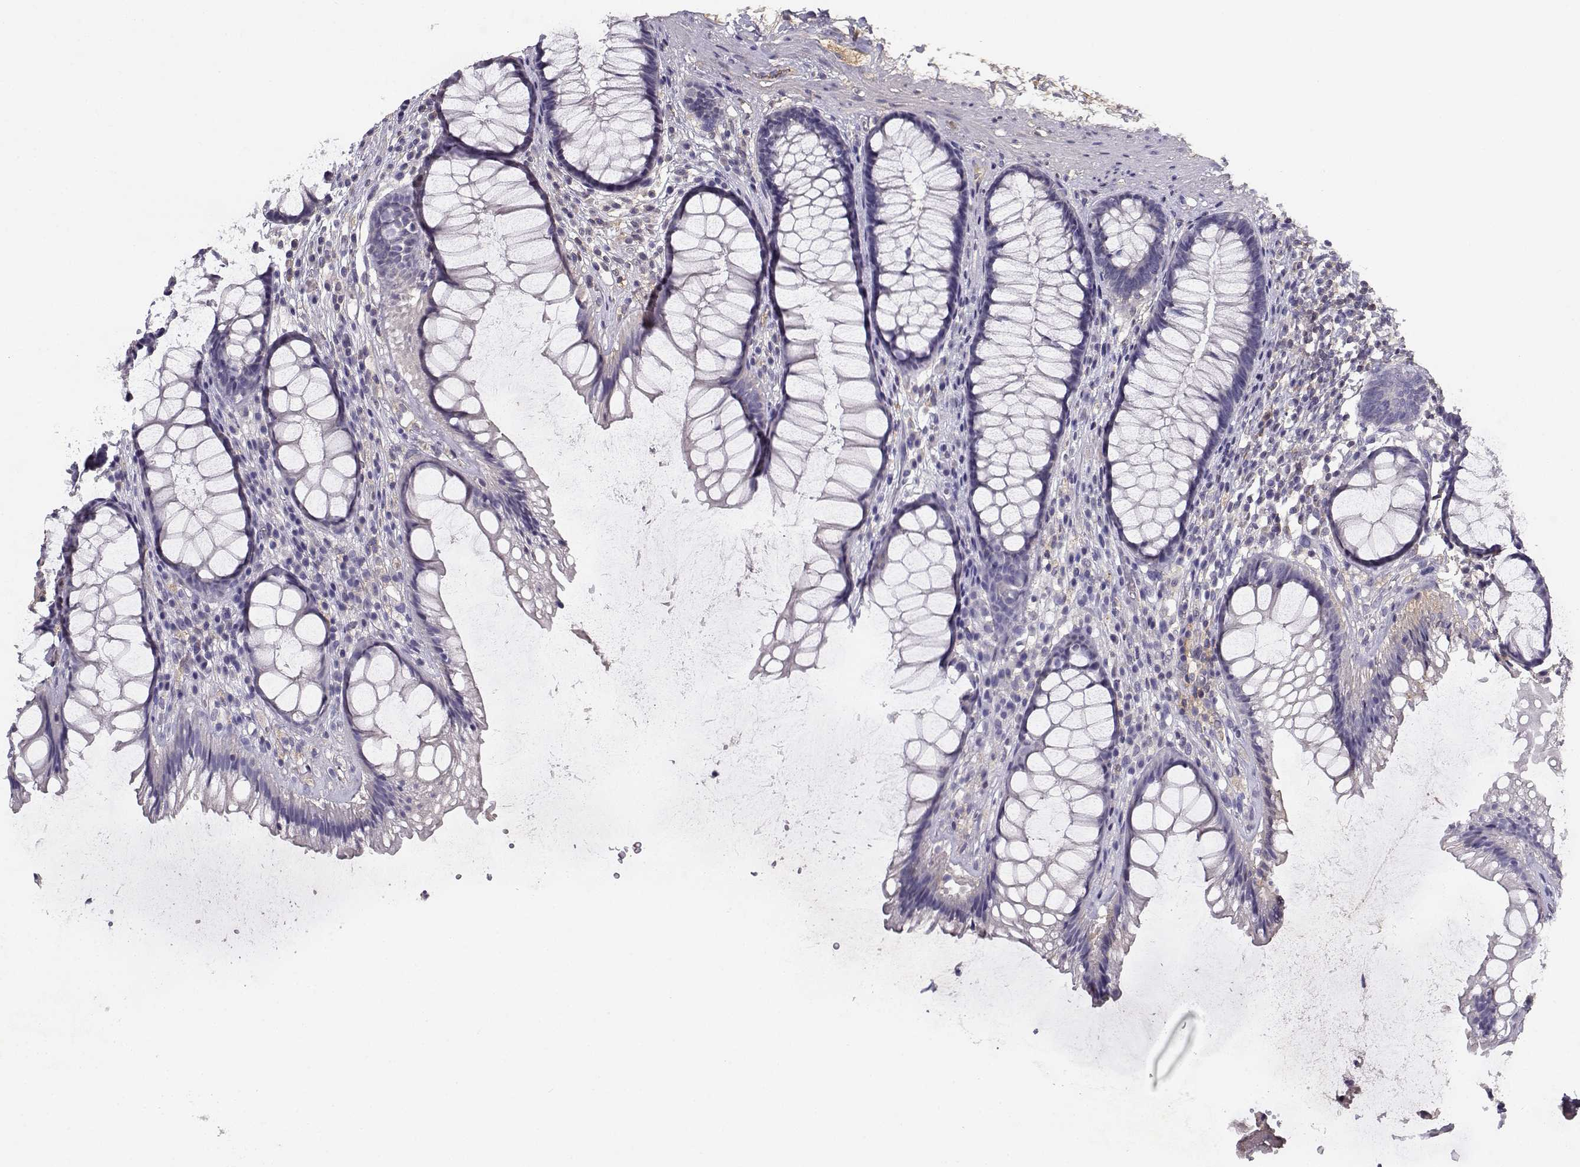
{"staining": {"intensity": "negative", "quantity": "none", "location": "none"}, "tissue": "rectum", "cell_type": "Glandular cells", "image_type": "normal", "snomed": [{"axis": "morphology", "description": "Normal tissue, NOS"}, {"axis": "topography", "description": "Rectum"}], "caption": "Immunohistochemical staining of benign human rectum exhibits no significant staining in glandular cells. The staining was performed using DAB to visualize the protein expression in brown, while the nuclei were stained in blue with hematoxylin (Magnification: 20x).", "gene": "SLCO6A1", "patient": {"sex": "male", "age": 72}}